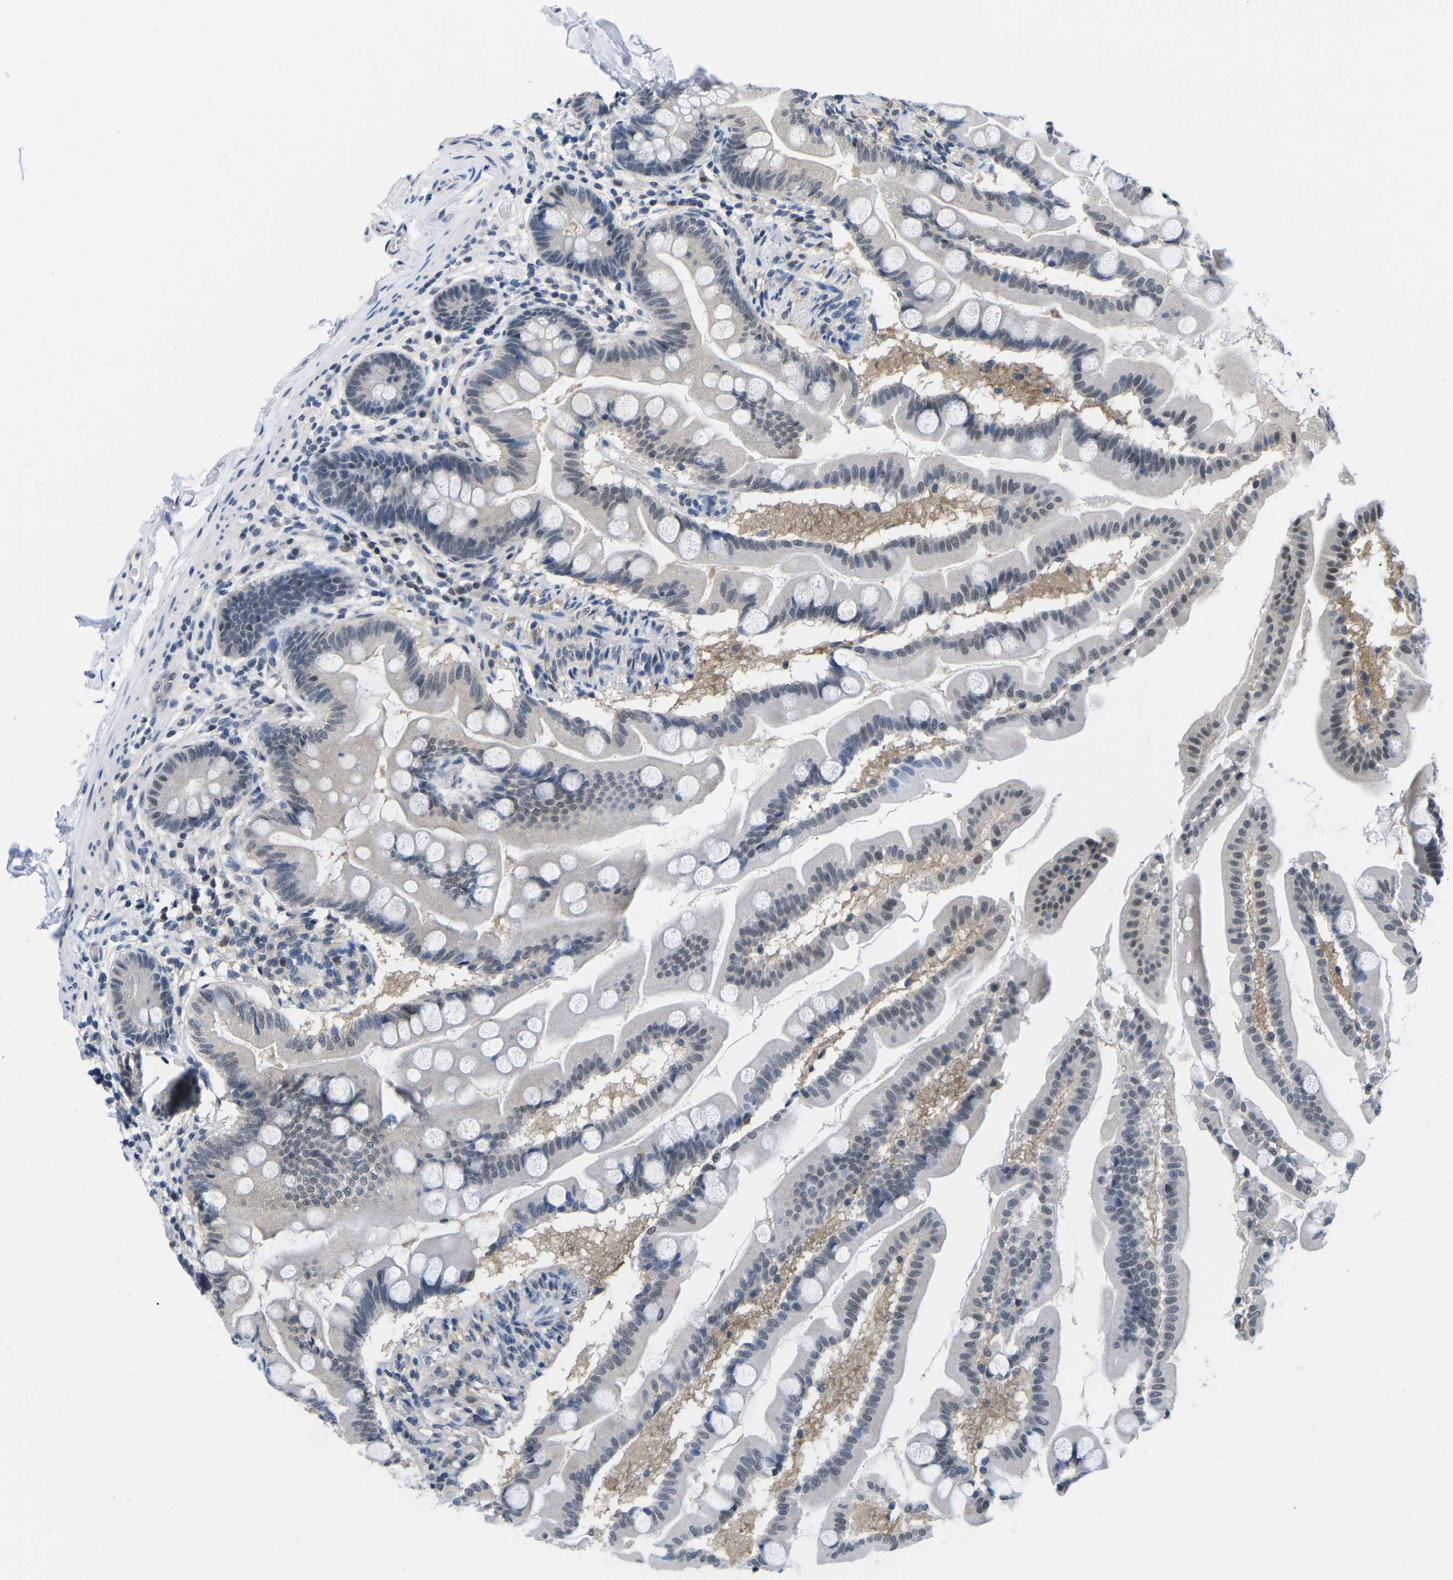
{"staining": {"intensity": "moderate", "quantity": "<25%", "location": "nuclear"}, "tissue": "small intestine", "cell_type": "Glandular cells", "image_type": "normal", "snomed": [{"axis": "morphology", "description": "Normal tissue, NOS"}, {"axis": "topography", "description": "Small intestine"}], "caption": "Immunohistochemical staining of benign human small intestine reveals moderate nuclear protein positivity in about <25% of glandular cells. (DAB (3,3'-diaminobenzidine) IHC with brightfield microscopy, high magnification).", "gene": "UBA7", "patient": {"sex": "female", "age": 56}}